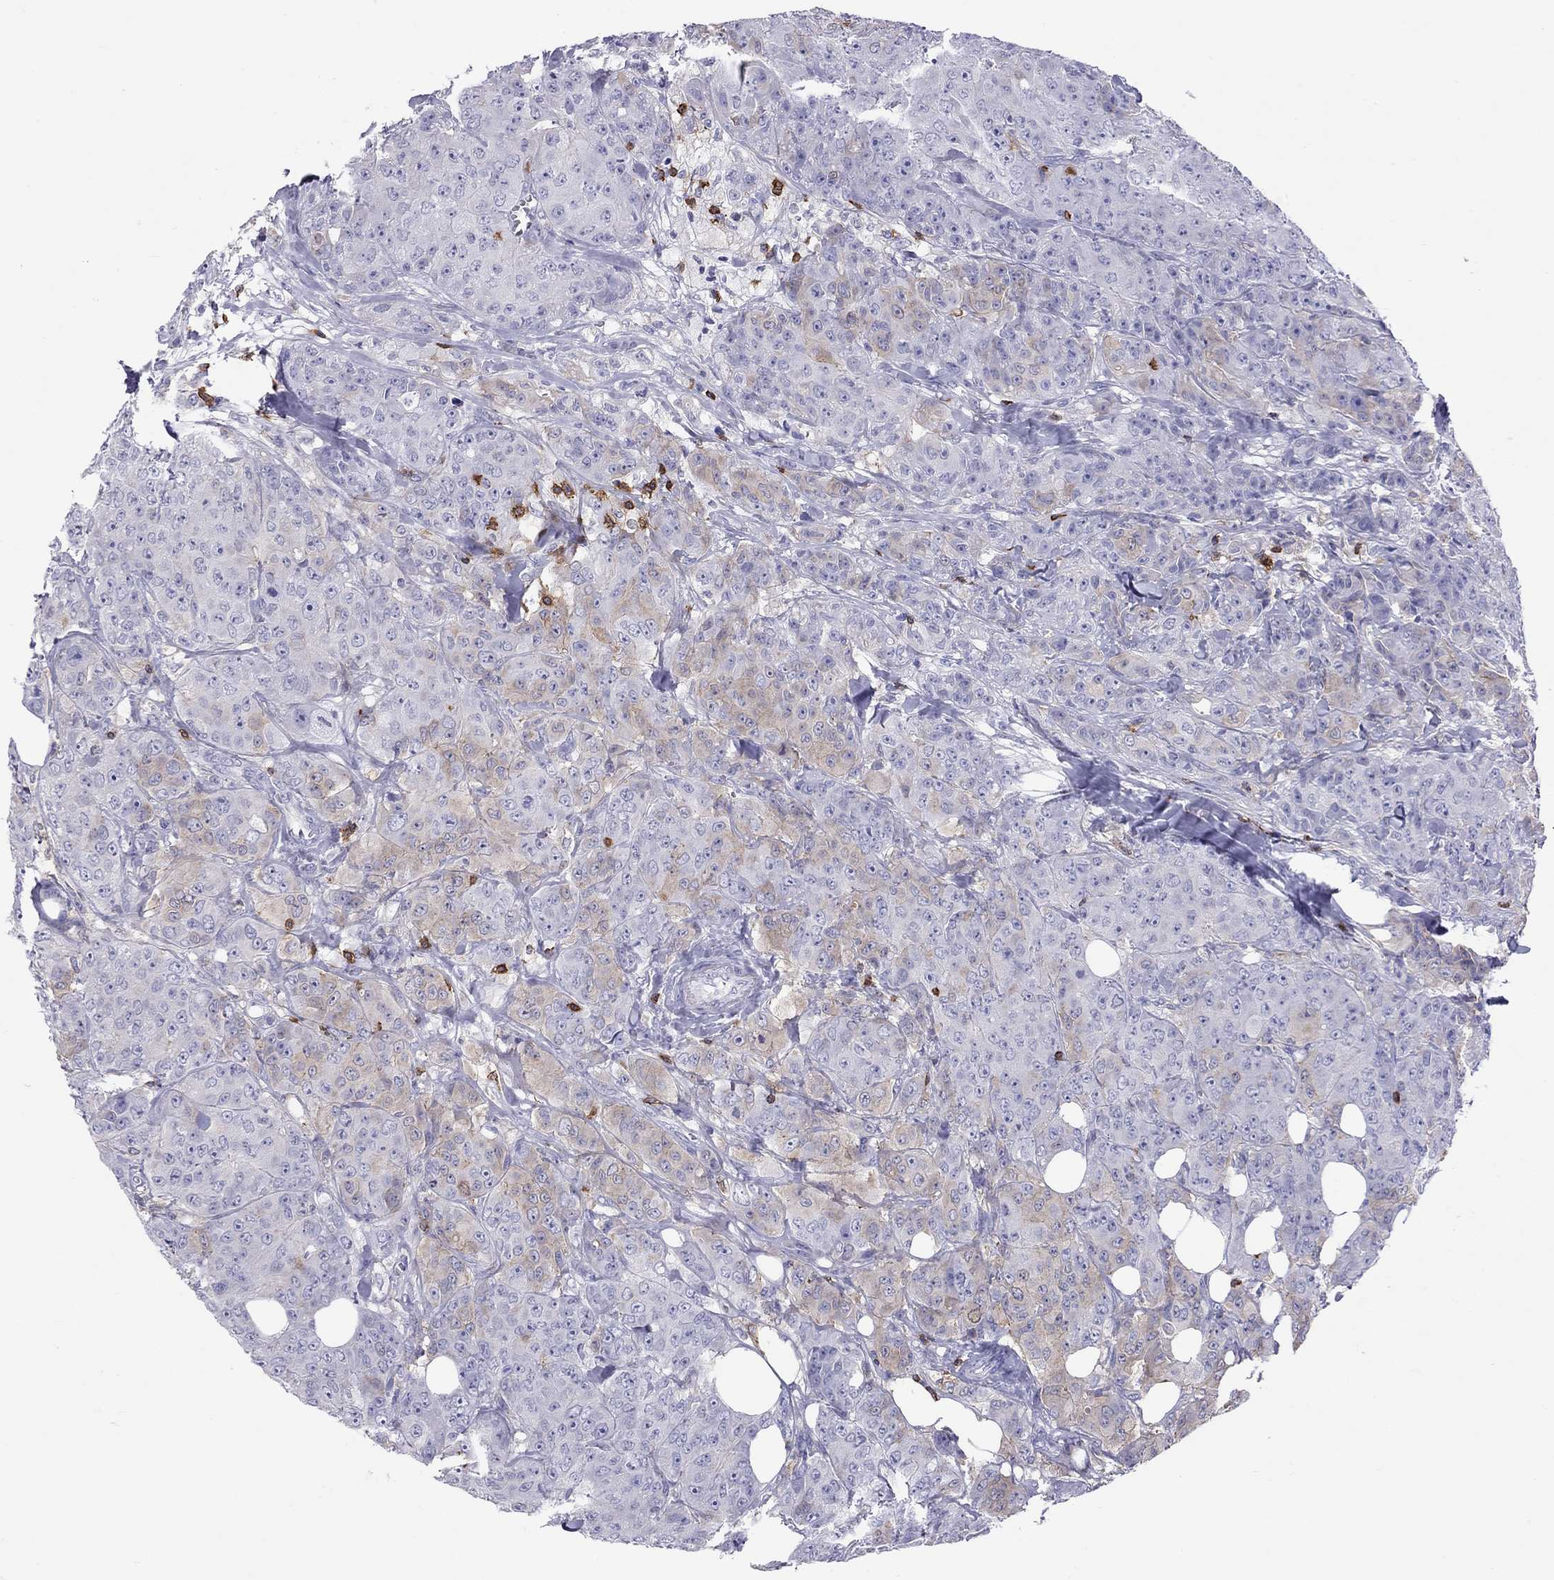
{"staining": {"intensity": "weak", "quantity": "<25%", "location": "cytoplasmic/membranous"}, "tissue": "breast cancer", "cell_type": "Tumor cells", "image_type": "cancer", "snomed": [{"axis": "morphology", "description": "Duct carcinoma"}, {"axis": "topography", "description": "Breast"}], "caption": "The histopathology image exhibits no significant expression in tumor cells of breast cancer.", "gene": "MND1", "patient": {"sex": "female", "age": 43}}